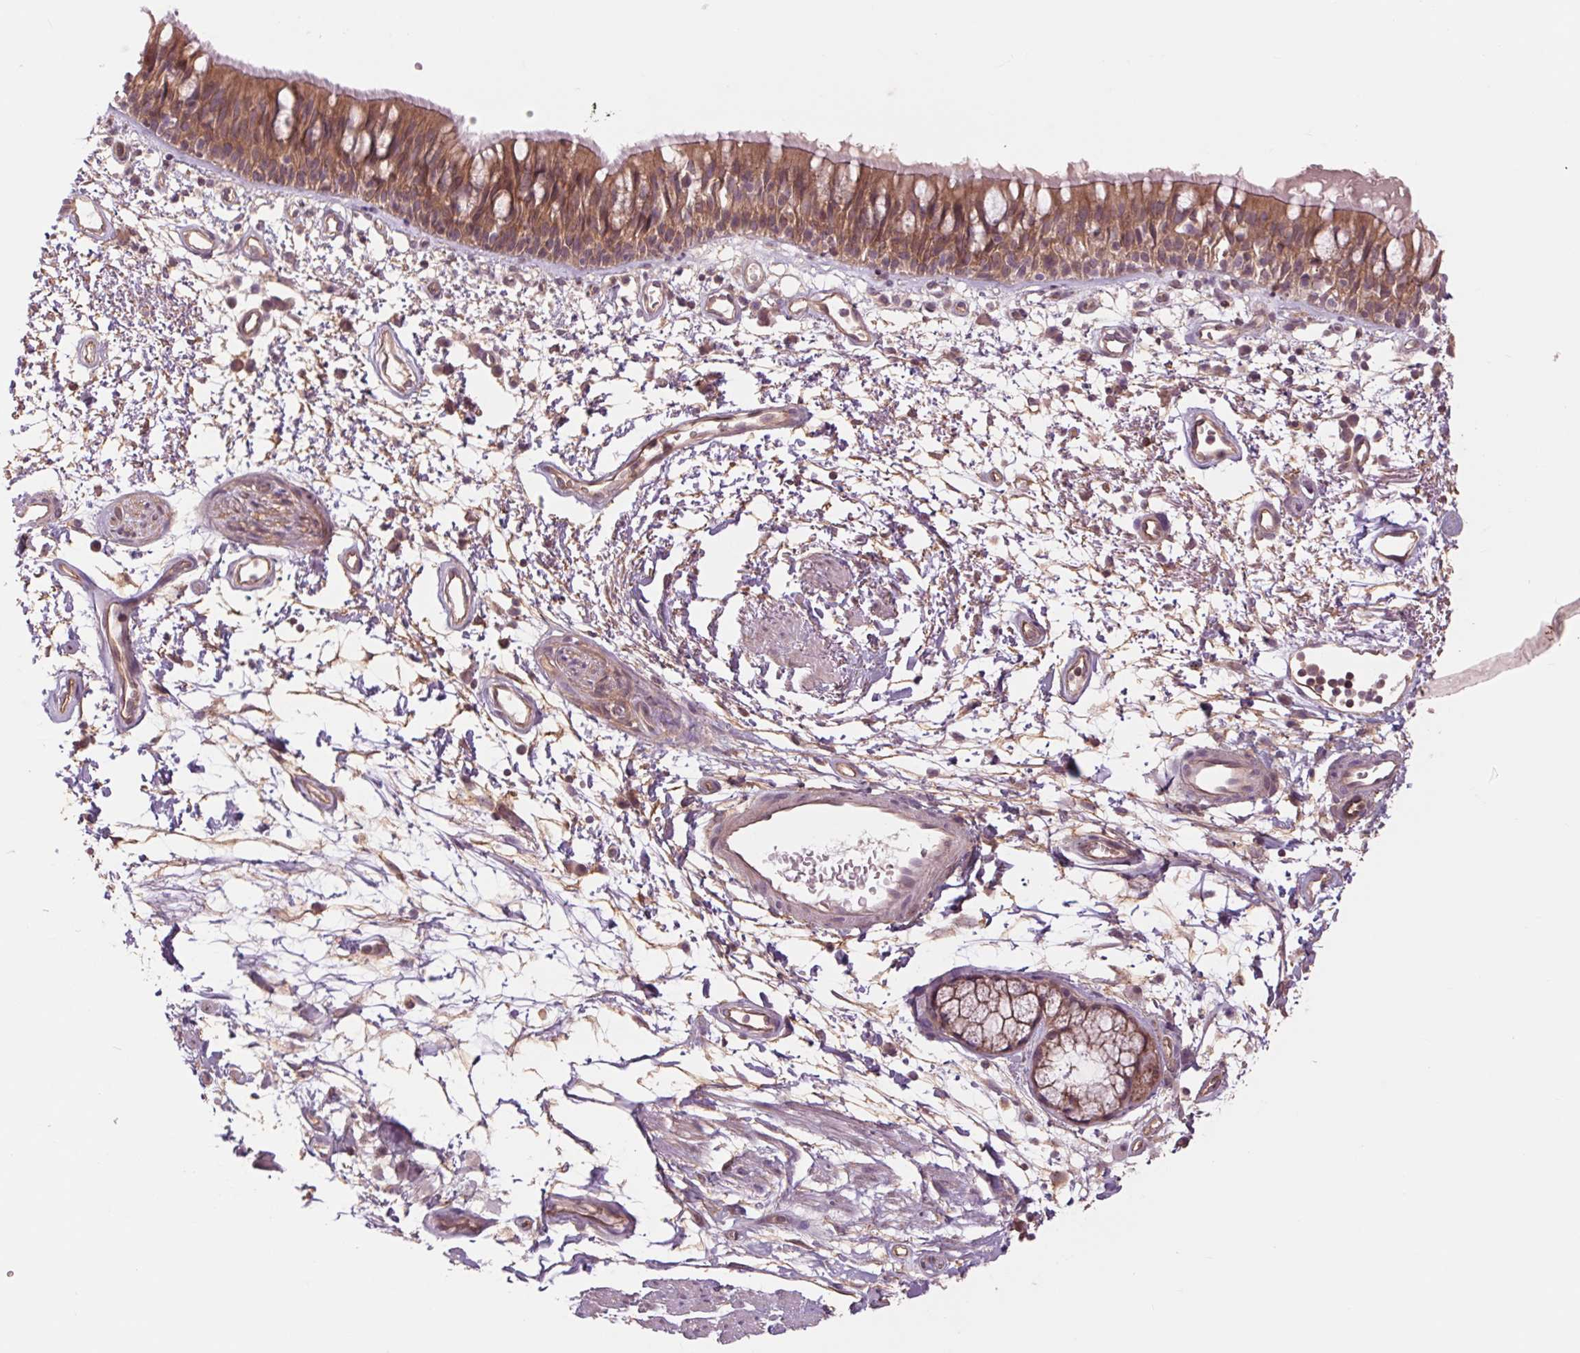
{"staining": {"intensity": "weak", "quantity": "25%-75%", "location": "cytoplasmic/membranous"}, "tissue": "bronchus", "cell_type": "Respiratory epithelial cells", "image_type": "normal", "snomed": [{"axis": "morphology", "description": "Normal tissue, NOS"}, {"axis": "morphology", "description": "Squamous cell carcinoma, NOS"}, {"axis": "topography", "description": "Cartilage tissue"}, {"axis": "topography", "description": "Bronchus"}, {"axis": "topography", "description": "Lung"}], "caption": "Immunohistochemical staining of benign bronchus reveals low levels of weak cytoplasmic/membranous expression in about 25%-75% of respiratory epithelial cells.", "gene": "SH3RF2", "patient": {"sex": "male", "age": 66}}